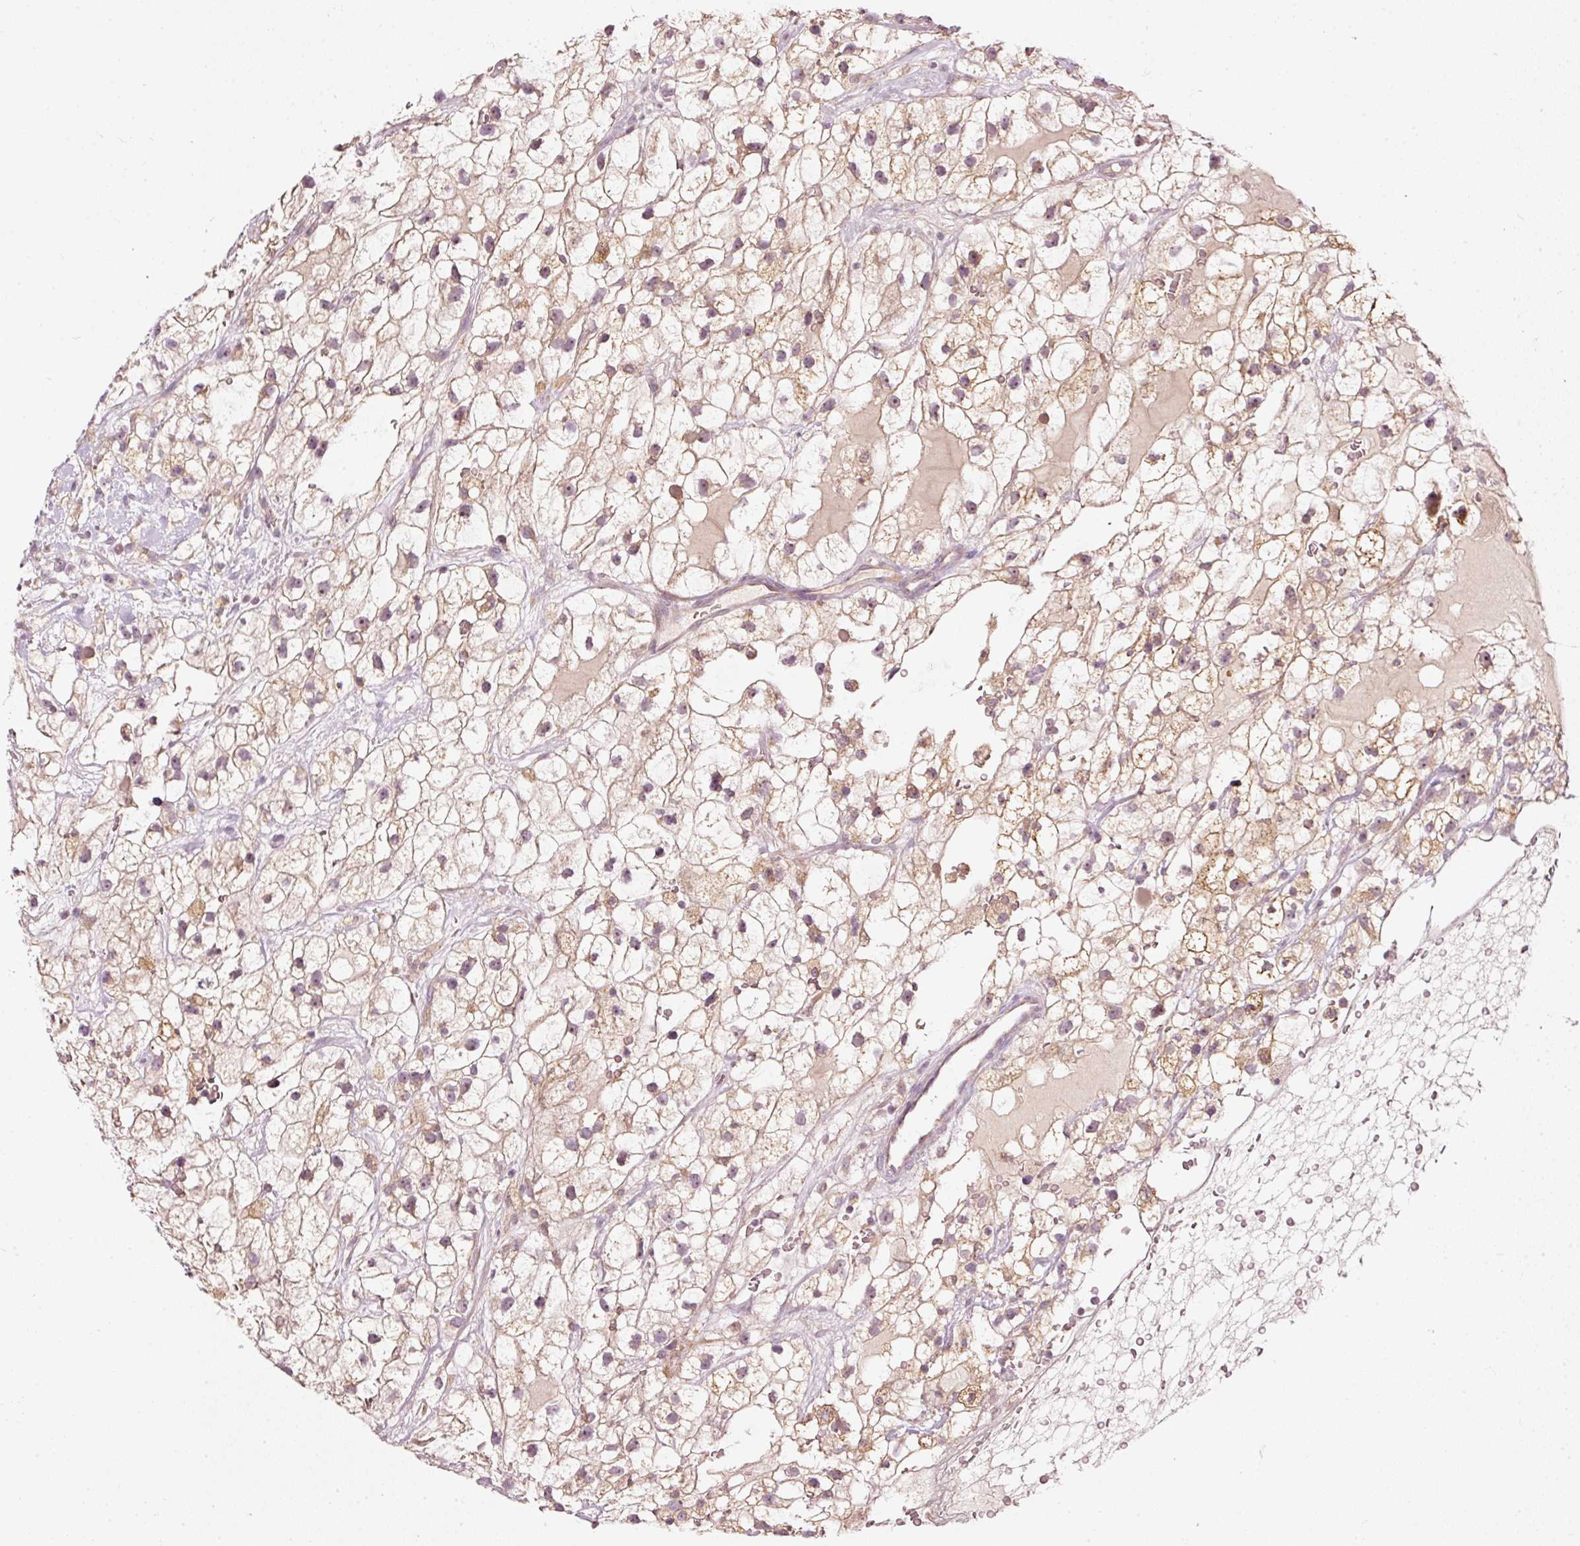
{"staining": {"intensity": "weak", "quantity": "25%-75%", "location": "cytoplasmic/membranous"}, "tissue": "renal cancer", "cell_type": "Tumor cells", "image_type": "cancer", "snomed": [{"axis": "morphology", "description": "Adenocarcinoma, NOS"}, {"axis": "topography", "description": "Kidney"}], "caption": "The immunohistochemical stain shows weak cytoplasmic/membranous expression in tumor cells of adenocarcinoma (renal) tissue.", "gene": "CDC20B", "patient": {"sex": "male", "age": 59}}